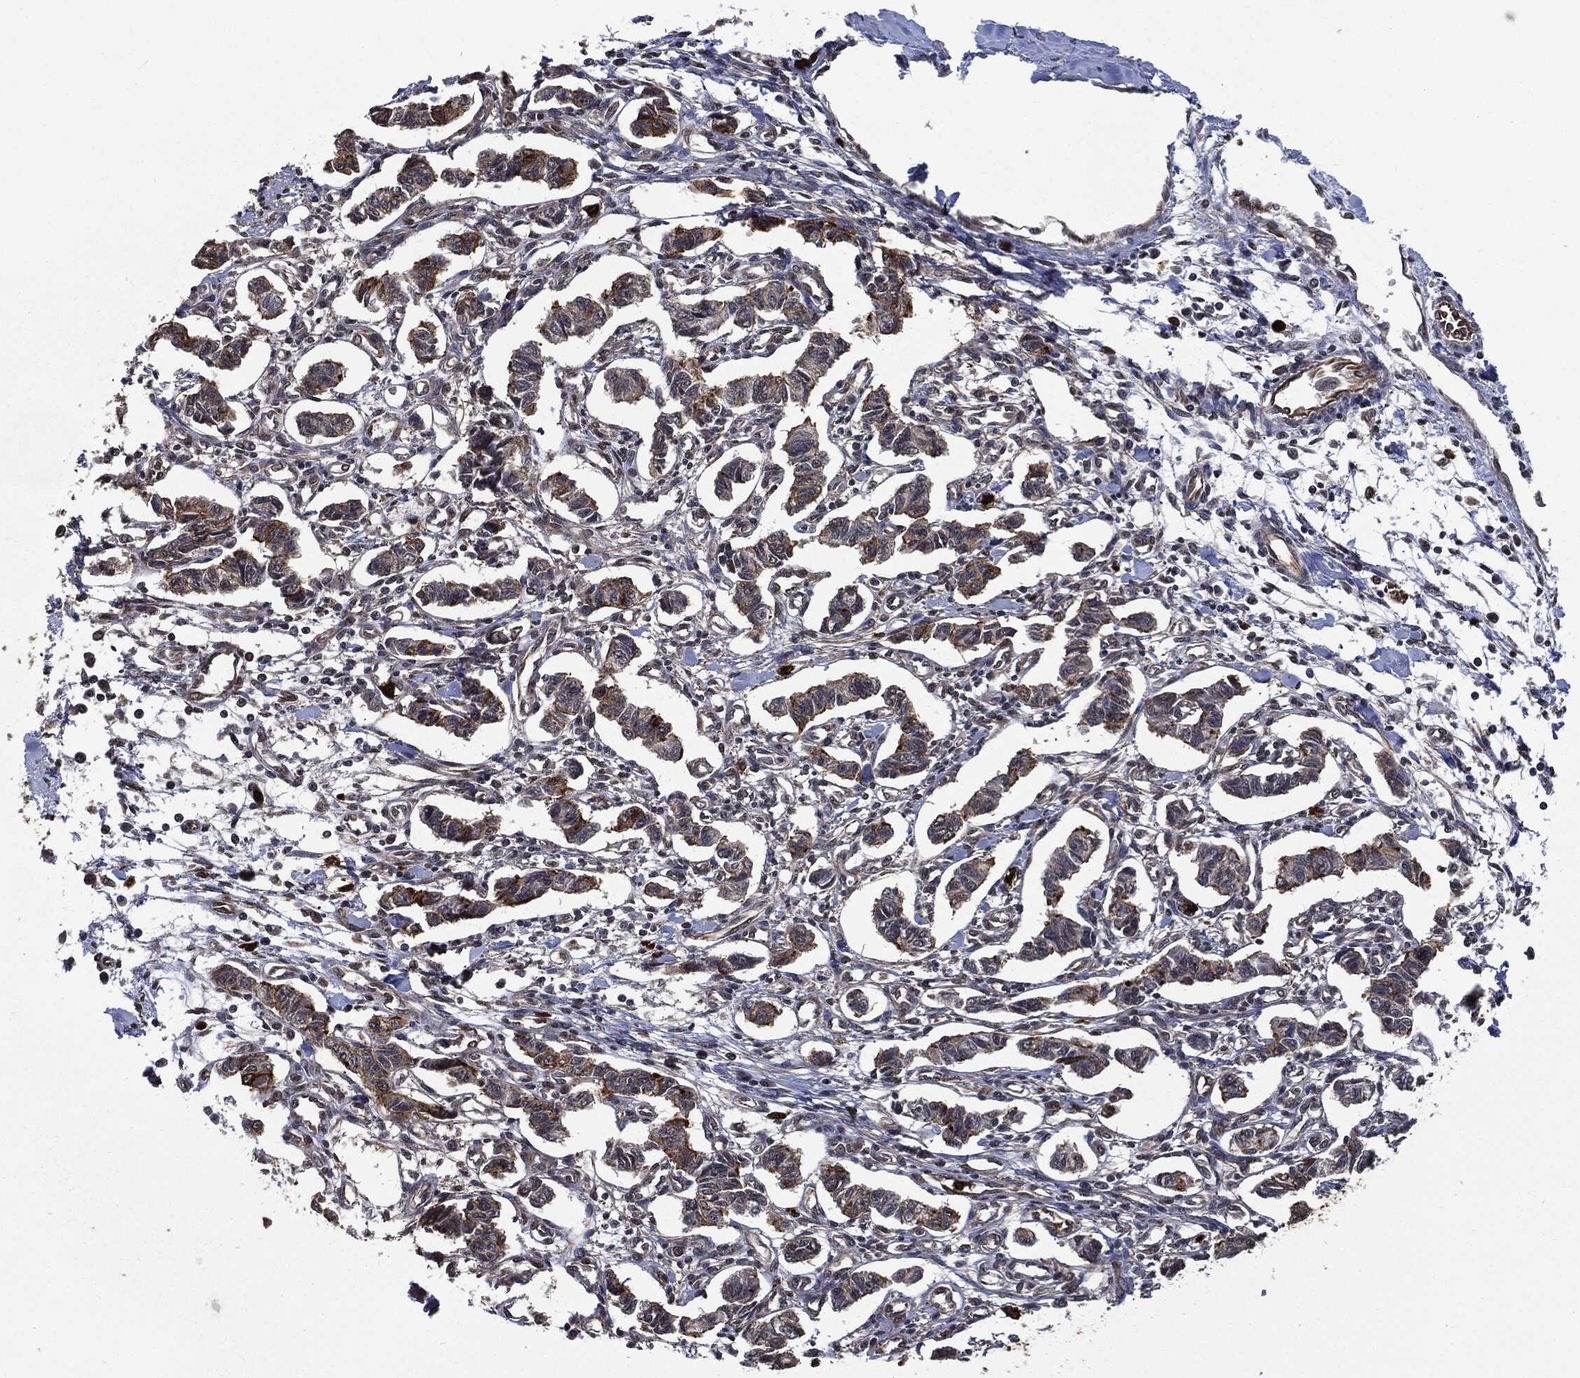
{"staining": {"intensity": "weak", "quantity": ">75%", "location": "cytoplasmic/membranous"}, "tissue": "carcinoid", "cell_type": "Tumor cells", "image_type": "cancer", "snomed": [{"axis": "morphology", "description": "Carcinoid, malignant, NOS"}, {"axis": "topography", "description": "Kidney"}], "caption": "Malignant carcinoid tissue reveals weak cytoplasmic/membranous staining in approximately >75% of tumor cells, visualized by immunohistochemistry. Using DAB (3,3'-diaminobenzidine) (brown) and hematoxylin (blue) stains, captured at high magnification using brightfield microscopy.", "gene": "S100A9", "patient": {"sex": "female", "age": 41}}